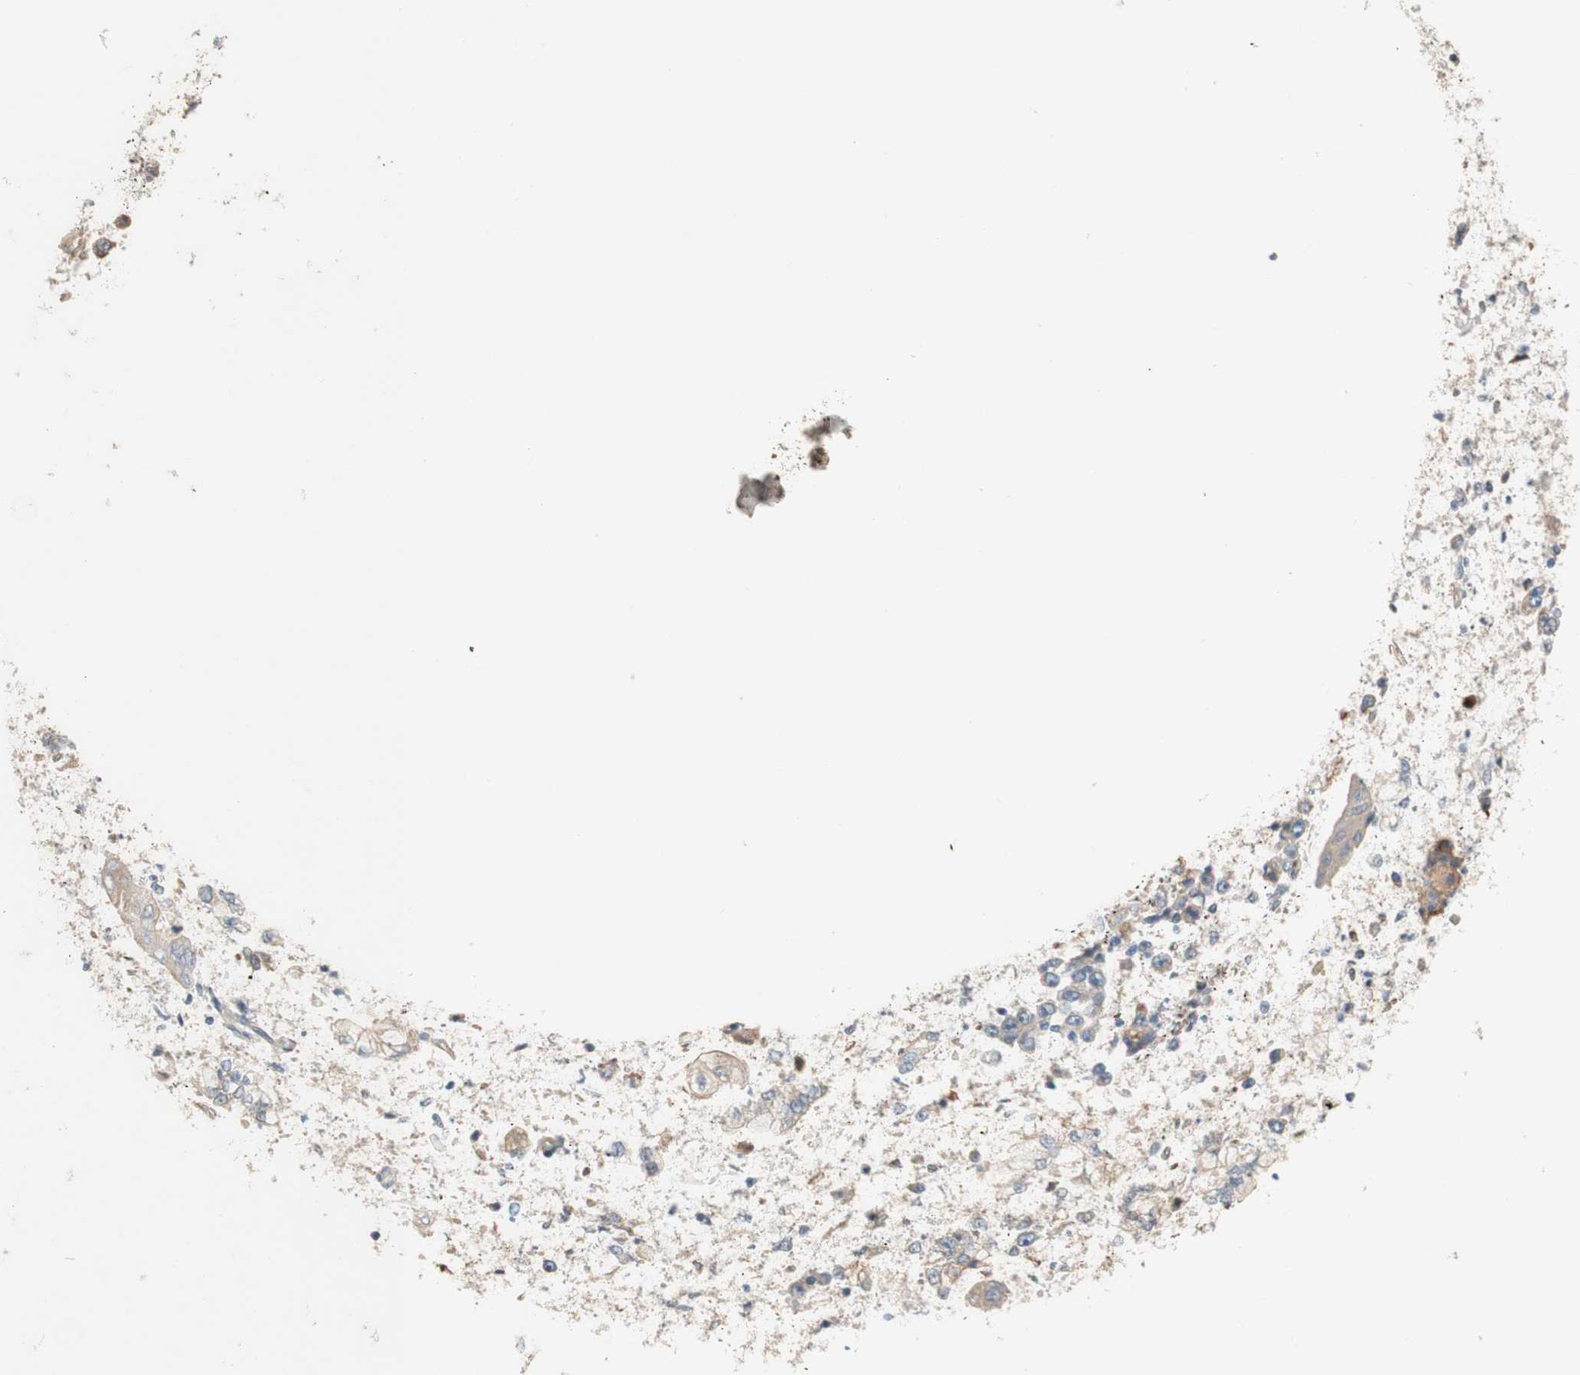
{"staining": {"intensity": "weak", "quantity": "<25%", "location": "cytoplasmic/membranous"}, "tissue": "stomach cancer", "cell_type": "Tumor cells", "image_type": "cancer", "snomed": [{"axis": "morphology", "description": "Adenocarcinoma, NOS"}, {"axis": "morphology", "description": "Adenocarcinoma, High grade"}, {"axis": "topography", "description": "Stomach, upper"}, {"axis": "topography", "description": "Stomach, lower"}], "caption": "Immunohistochemical staining of adenocarcinoma (high-grade) (stomach) shows no significant positivity in tumor cells. The staining is performed using DAB (3,3'-diaminobenzidine) brown chromogen with nuclei counter-stained in using hematoxylin.", "gene": "PTPN21", "patient": {"sex": "female", "age": 65}}